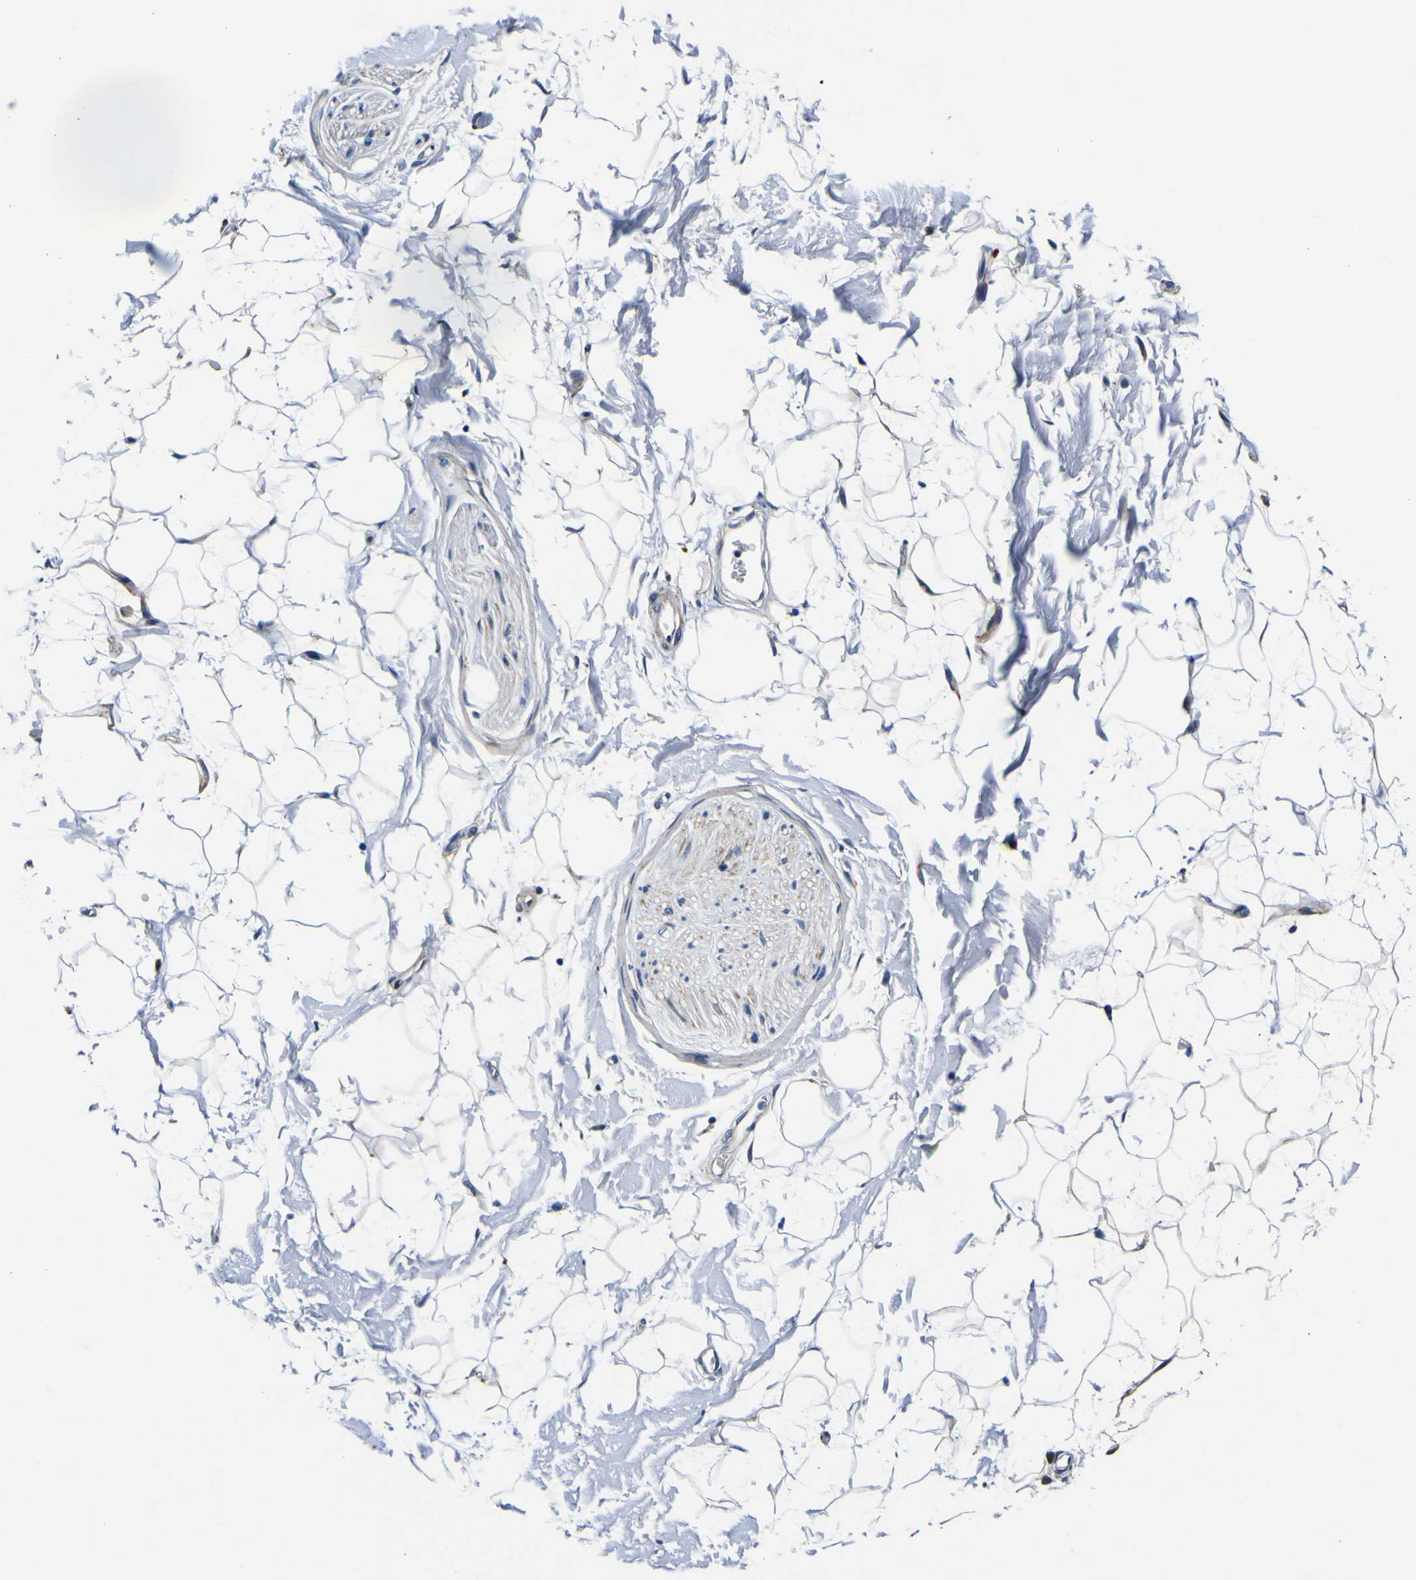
{"staining": {"intensity": "negative", "quantity": "none", "location": "none"}, "tissue": "adipose tissue", "cell_type": "Adipocytes", "image_type": "normal", "snomed": [{"axis": "morphology", "description": "Normal tissue, NOS"}, {"axis": "topography", "description": "Soft tissue"}], "caption": "A high-resolution histopathology image shows immunohistochemistry staining of normal adipose tissue, which shows no significant positivity in adipocytes. (DAB (3,3'-diaminobenzidine) immunohistochemistry (IHC), high magnification).", "gene": "AGAP3", "patient": {"sex": "male", "age": 72}}